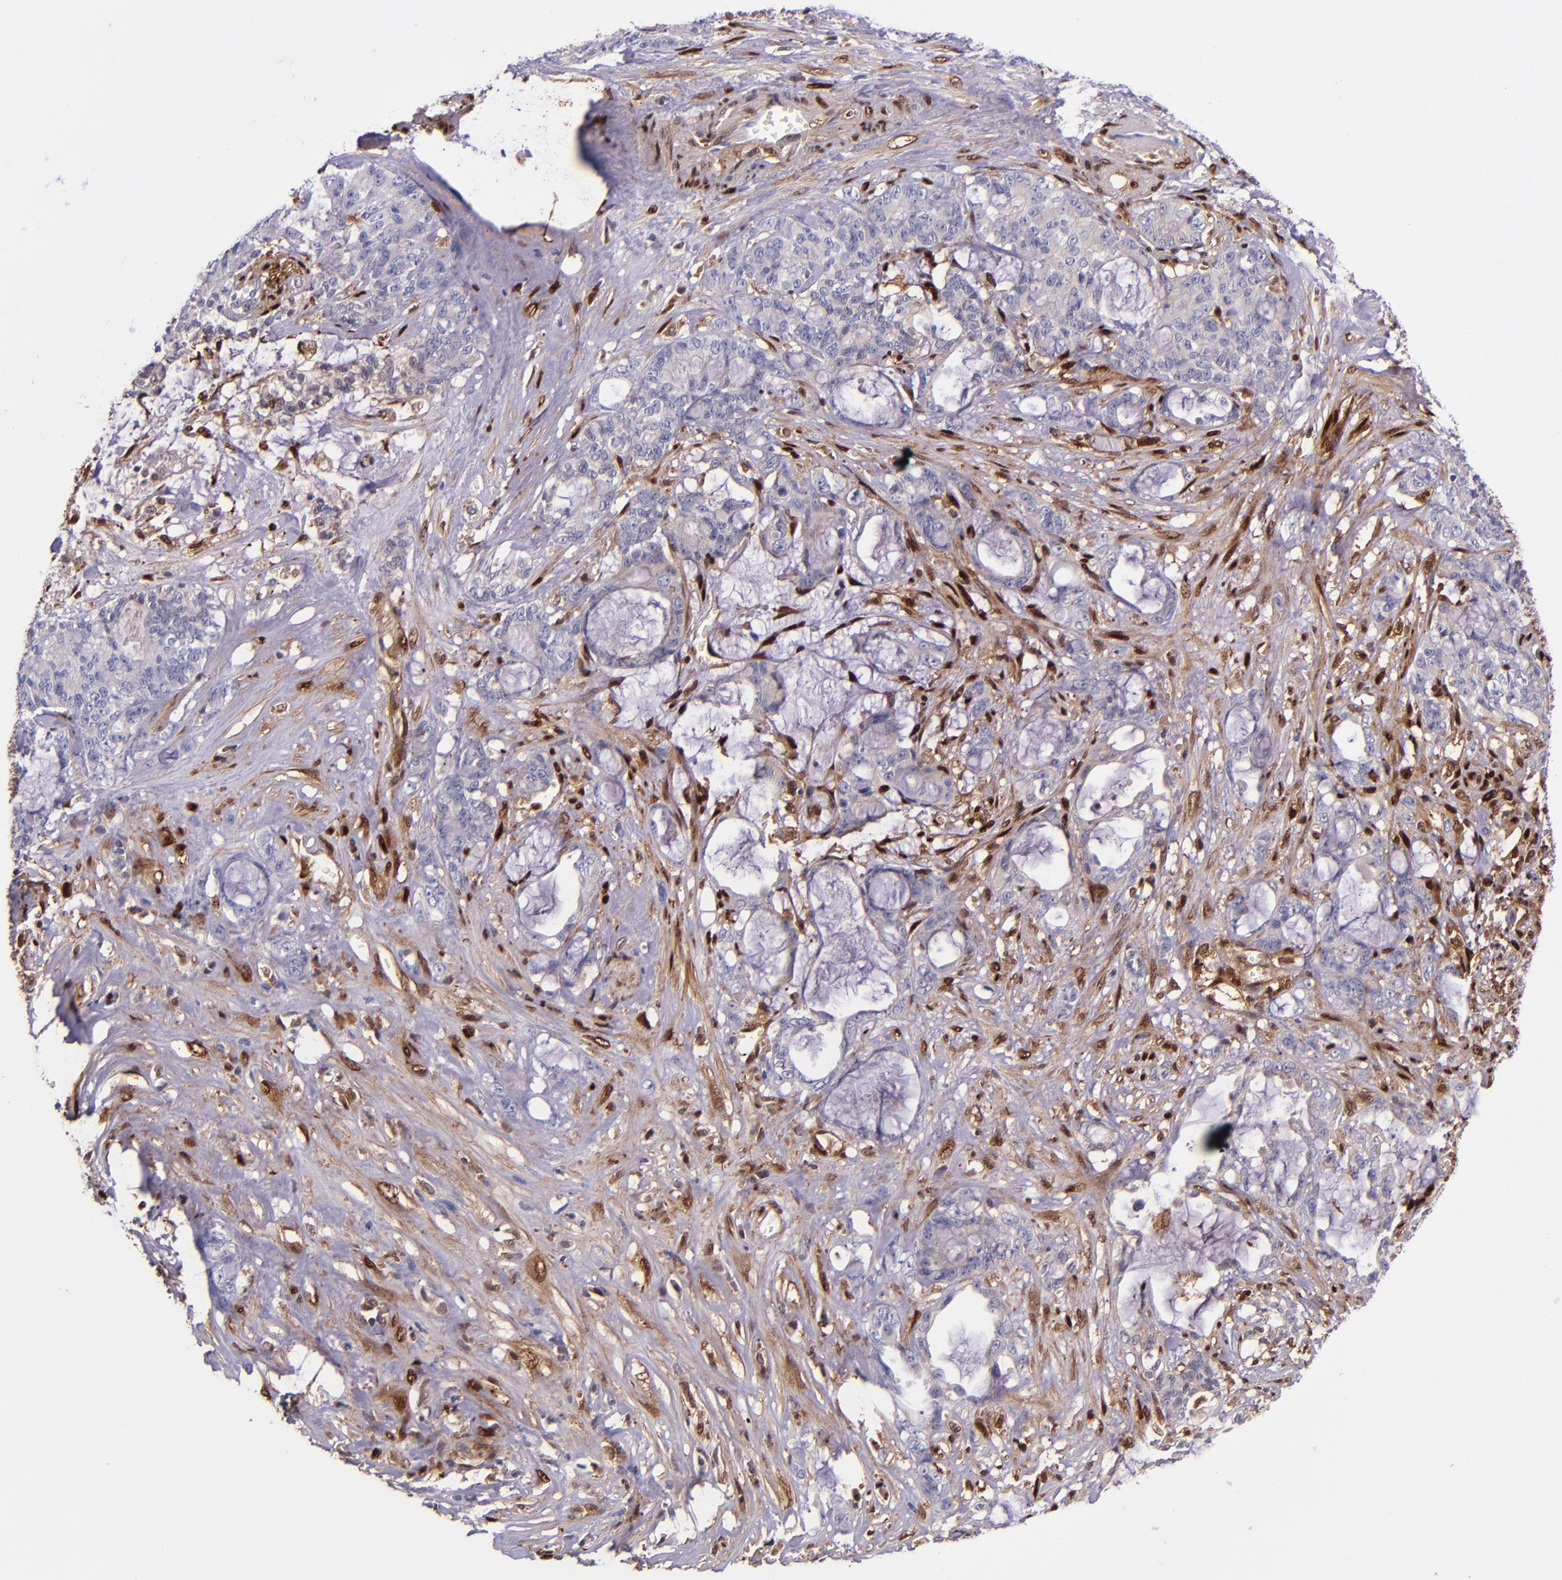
{"staining": {"intensity": "negative", "quantity": "none", "location": "none"}, "tissue": "pancreatic cancer", "cell_type": "Tumor cells", "image_type": "cancer", "snomed": [{"axis": "morphology", "description": "Adenocarcinoma, NOS"}, {"axis": "topography", "description": "Pancreas"}], "caption": "Immunohistochemical staining of pancreatic cancer (adenocarcinoma) exhibits no significant staining in tumor cells. (Brightfield microscopy of DAB immunohistochemistry (IHC) at high magnification).", "gene": "LGALS1", "patient": {"sex": "female", "age": 73}}